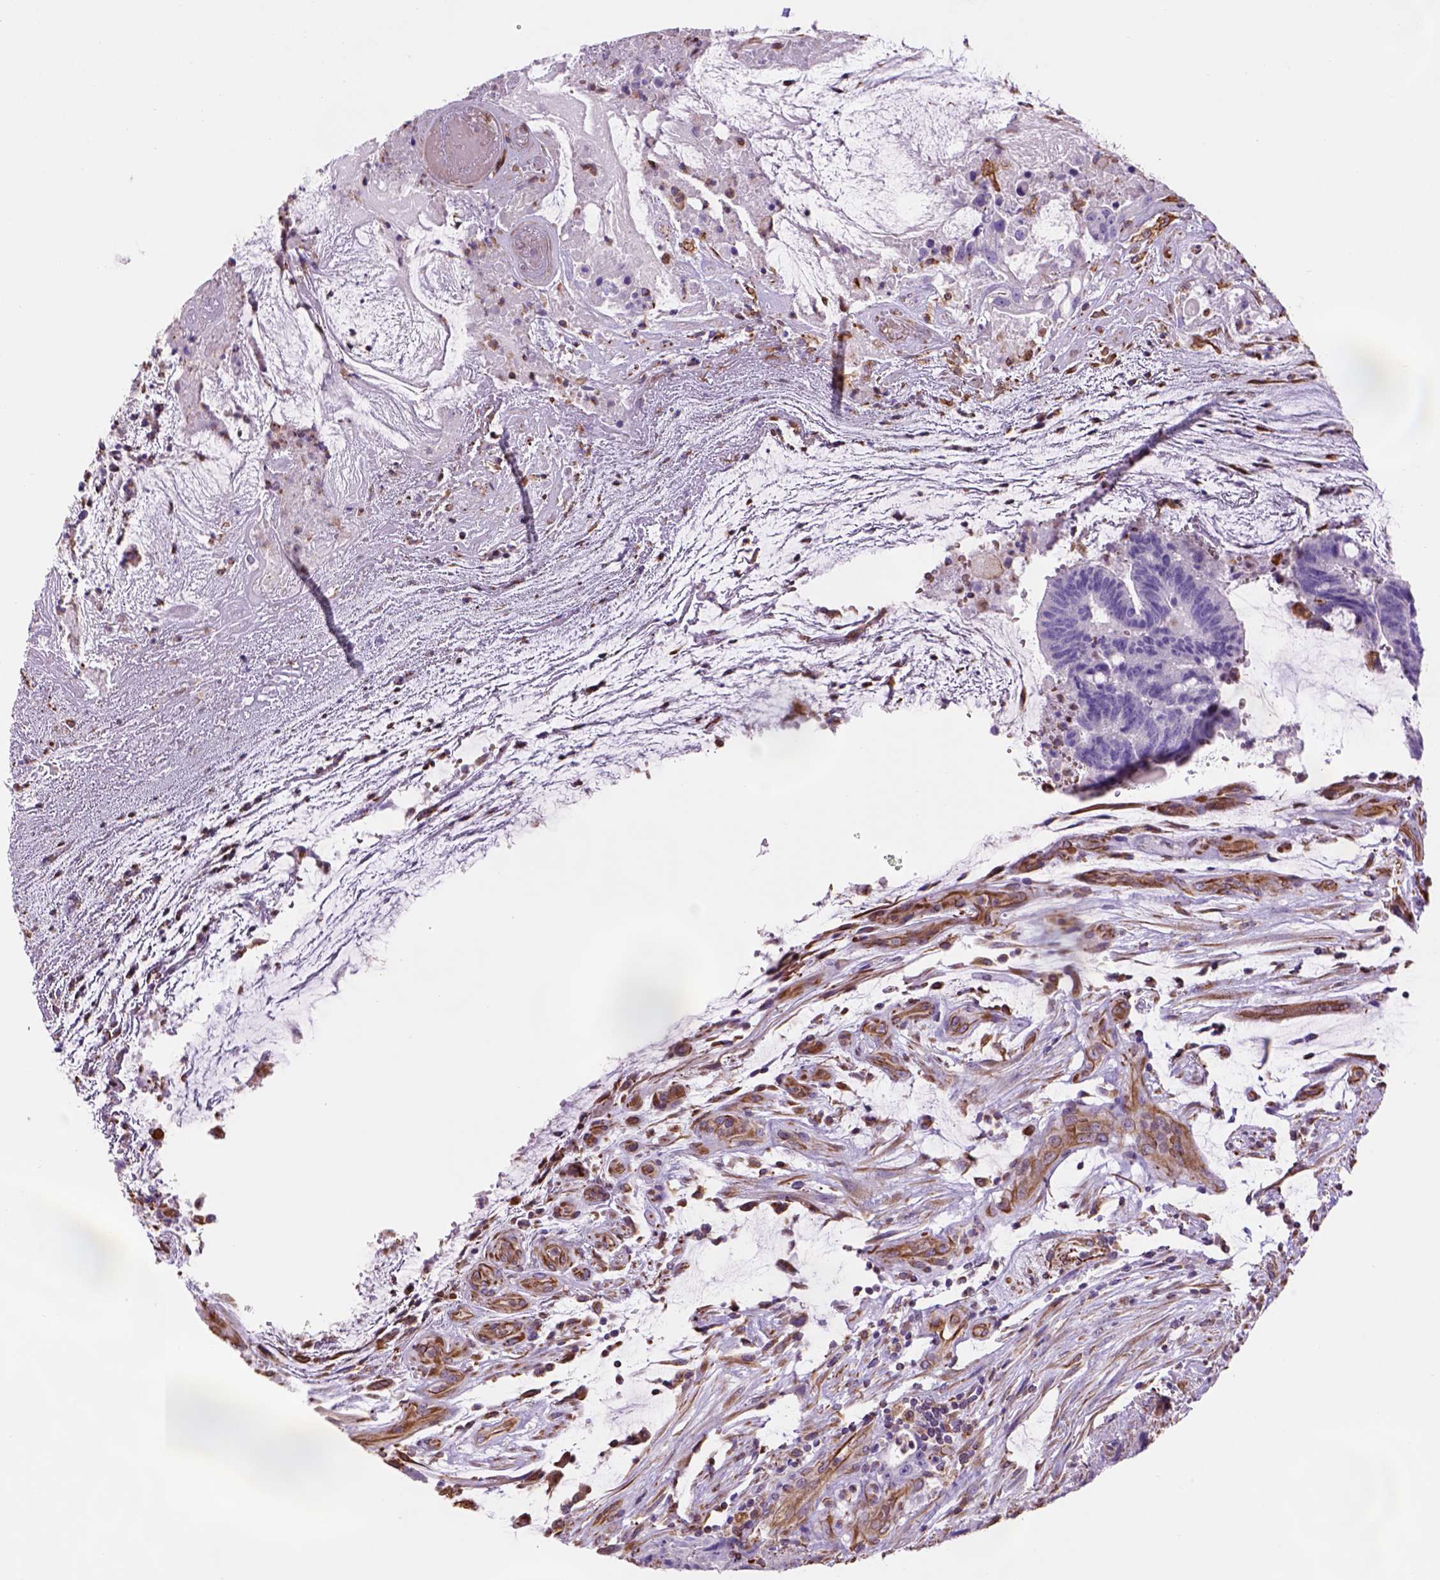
{"staining": {"intensity": "negative", "quantity": "none", "location": "none"}, "tissue": "colorectal cancer", "cell_type": "Tumor cells", "image_type": "cancer", "snomed": [{"axis": "morphology", "description": "Adenocarcinoma, NOS"}, {"axis": "topography", "description": "Colon"}], "caption": "Tumor cells are negative for brown protein staining in colorectal adenocarcinoma. (Stains: DAB (3,3'-diaminobenzidine) immunohistochemistry (IHC) with hematoxylin counter stain, Microscopy: brightfield microscopy at high magnification).", "gene": "ZZZ3", "patient": {"sex": "female", "age": 43}}